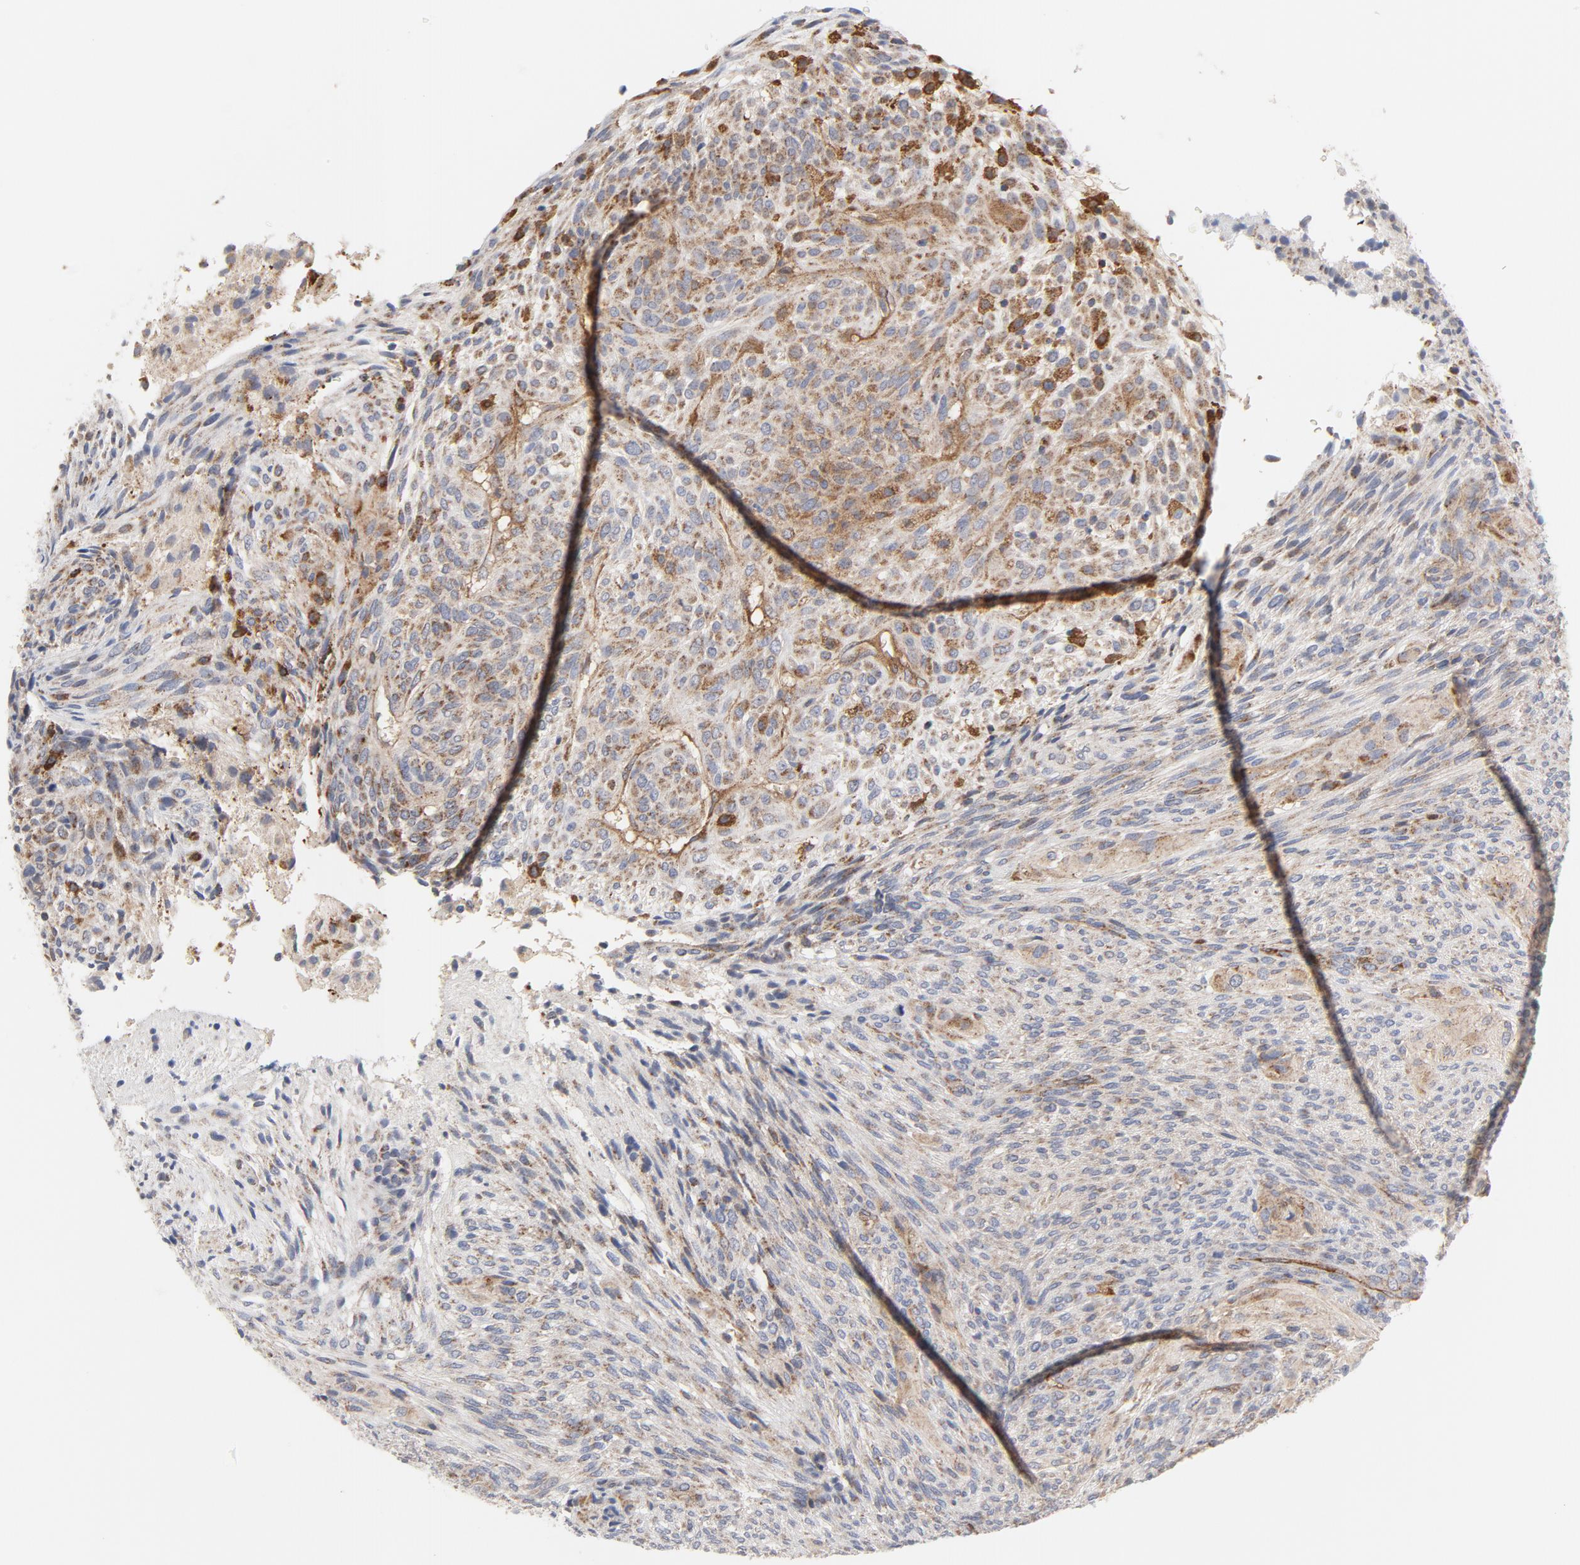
{"staining": {"intensity": "moderate", "quantity": ">75%", "location": "cytoplasmic/membranous"}, "tissue": "glioma", "cell_type": "Tumor cells", "image_type": "cancer", "snomed": [{"axis": "morphology", "description": "Glioma, malignant, High grade"}, {"axis": "topography", "description": "Cerebral cortex"}], "caption": "Human glioma stained with a protein marker shows moderate staining in tumor cells.", "gene": "RAPGEF4", "patient": {"sex": "female", "age": 55}}